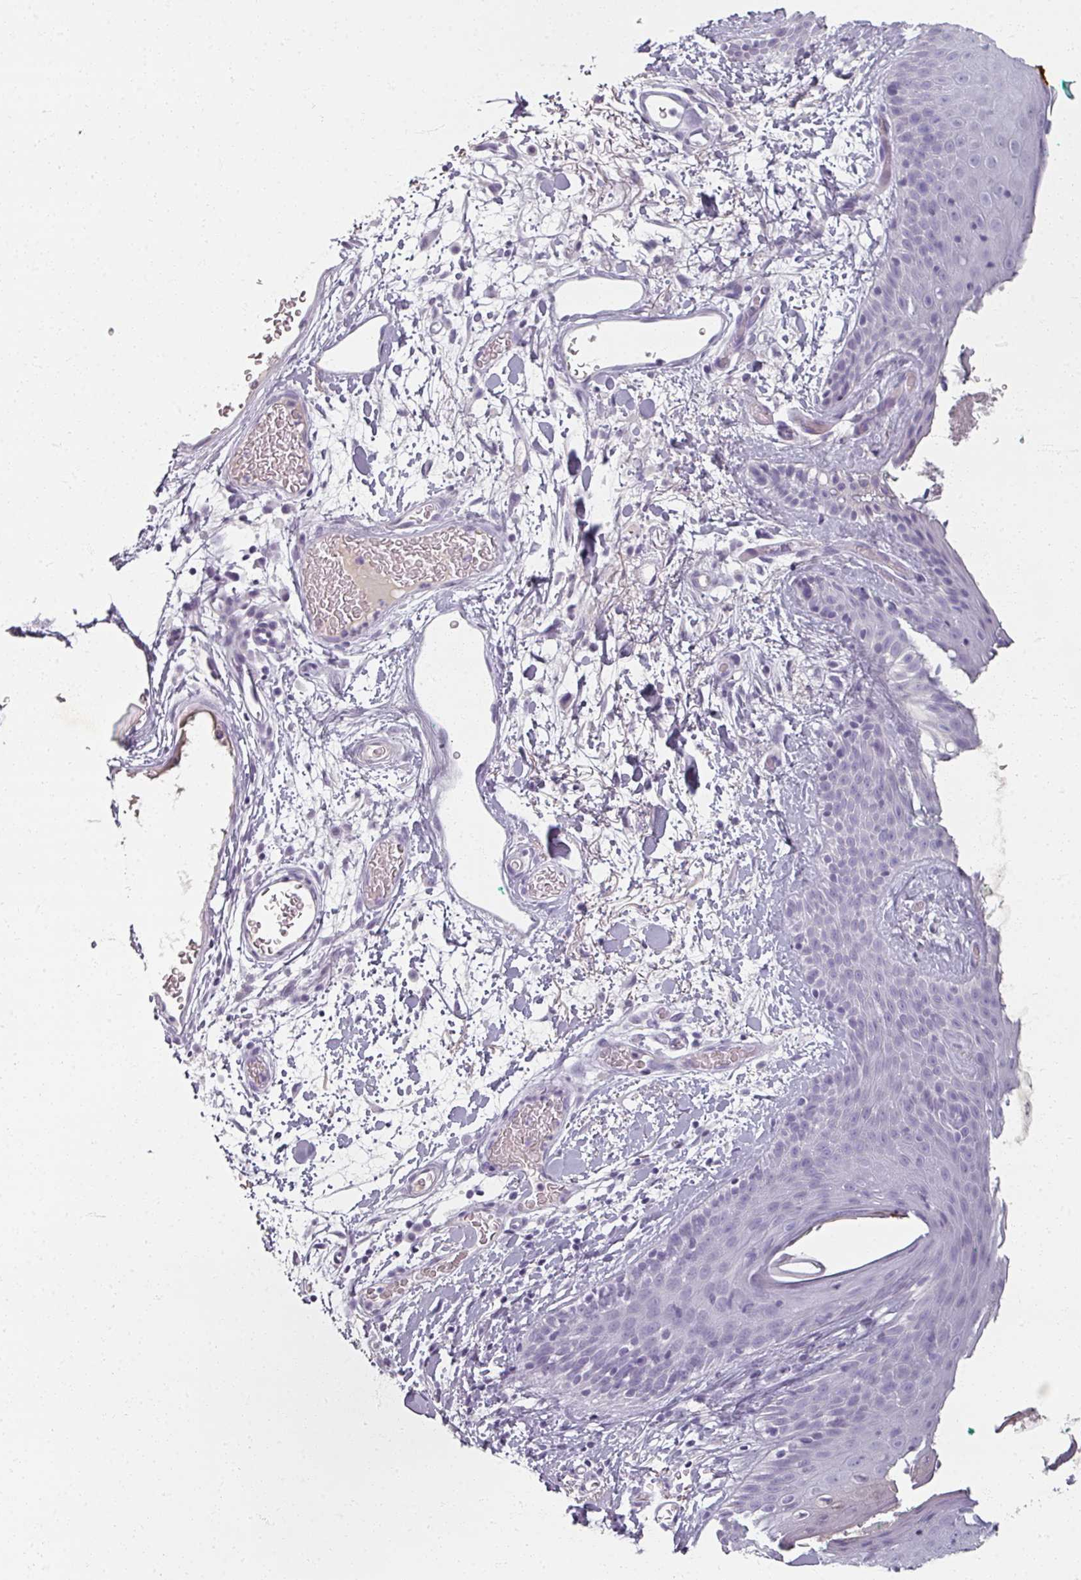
{"staining": {"intensity": "negative", "quantity": "none", "location": "none"}, "tissue": "skin", "cell_type": "Fibroblasts", "image_type": "normal", "snomed": [{"axis": "morphology", "description": "Normal tissue, NOS"}, {"axis": "topography", "description": "Skin"}], "caption": "Immunohistochemical staining of benign human skin displays no significant expression in fibroblasts.", "gene": "REG3A", "patient": {"sex": "male", "age": 79}}